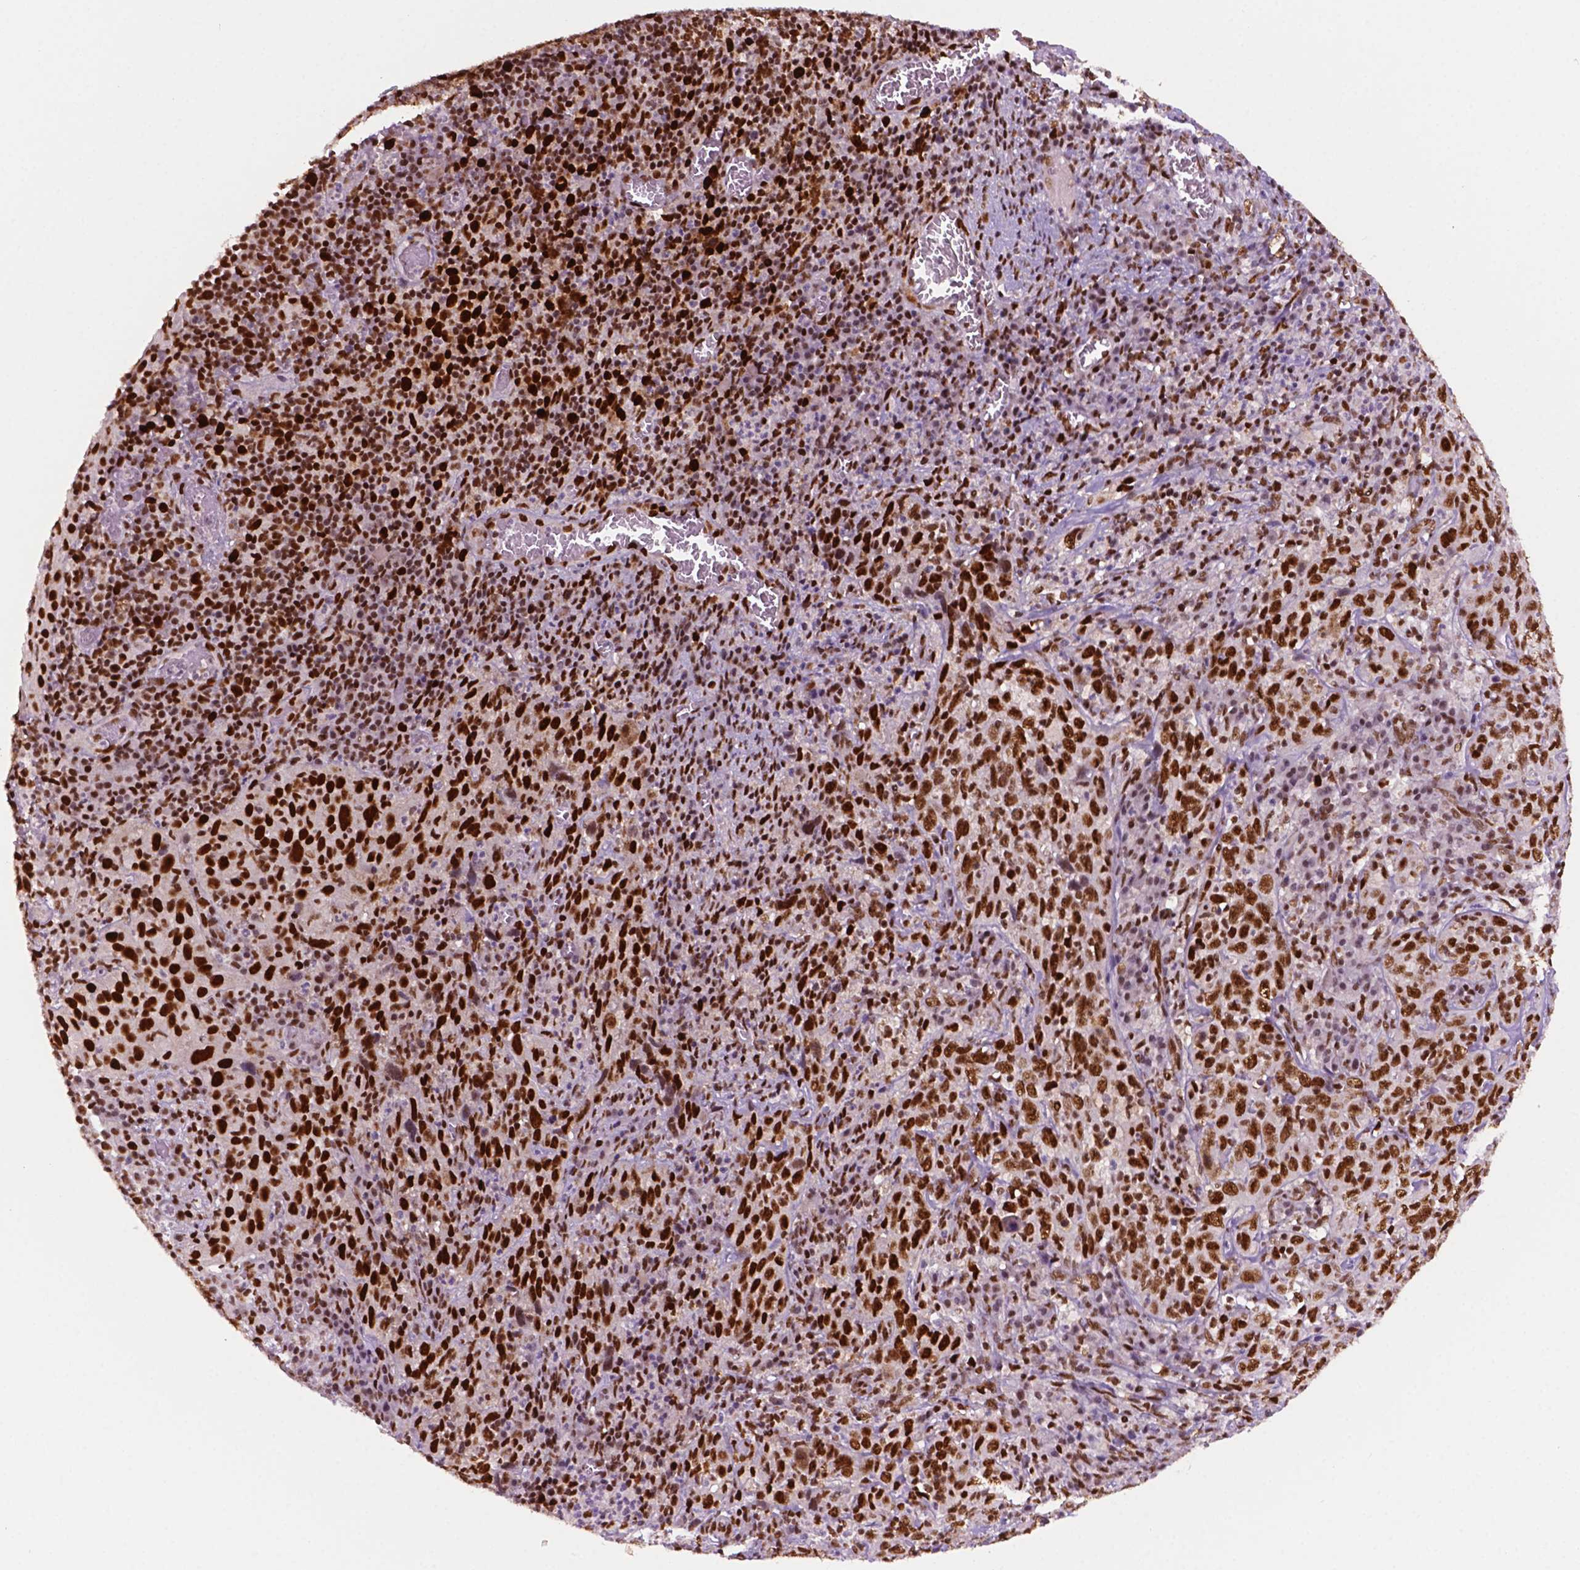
{"staining": {"intensity": "strong", "quantity": "25%-75%", "location": "nuclear"}, "tissue": "cervical cancer", "cell_type": "Tumor cells", "image_type": "cancer", "snomed": [{"axis": "morphology", "description": "Squamous cell carcinoma, NOS"}, {"axis": "topography", "description": "Cervix"}], "caption": "Brown immunohistochemical staining in human cervical squamous cell carcinoma shows strong nuclear expression in about 25%-75% of tumor cells.", "gene": "MLH1", "patient": {"sex": "female", "age": 46}}